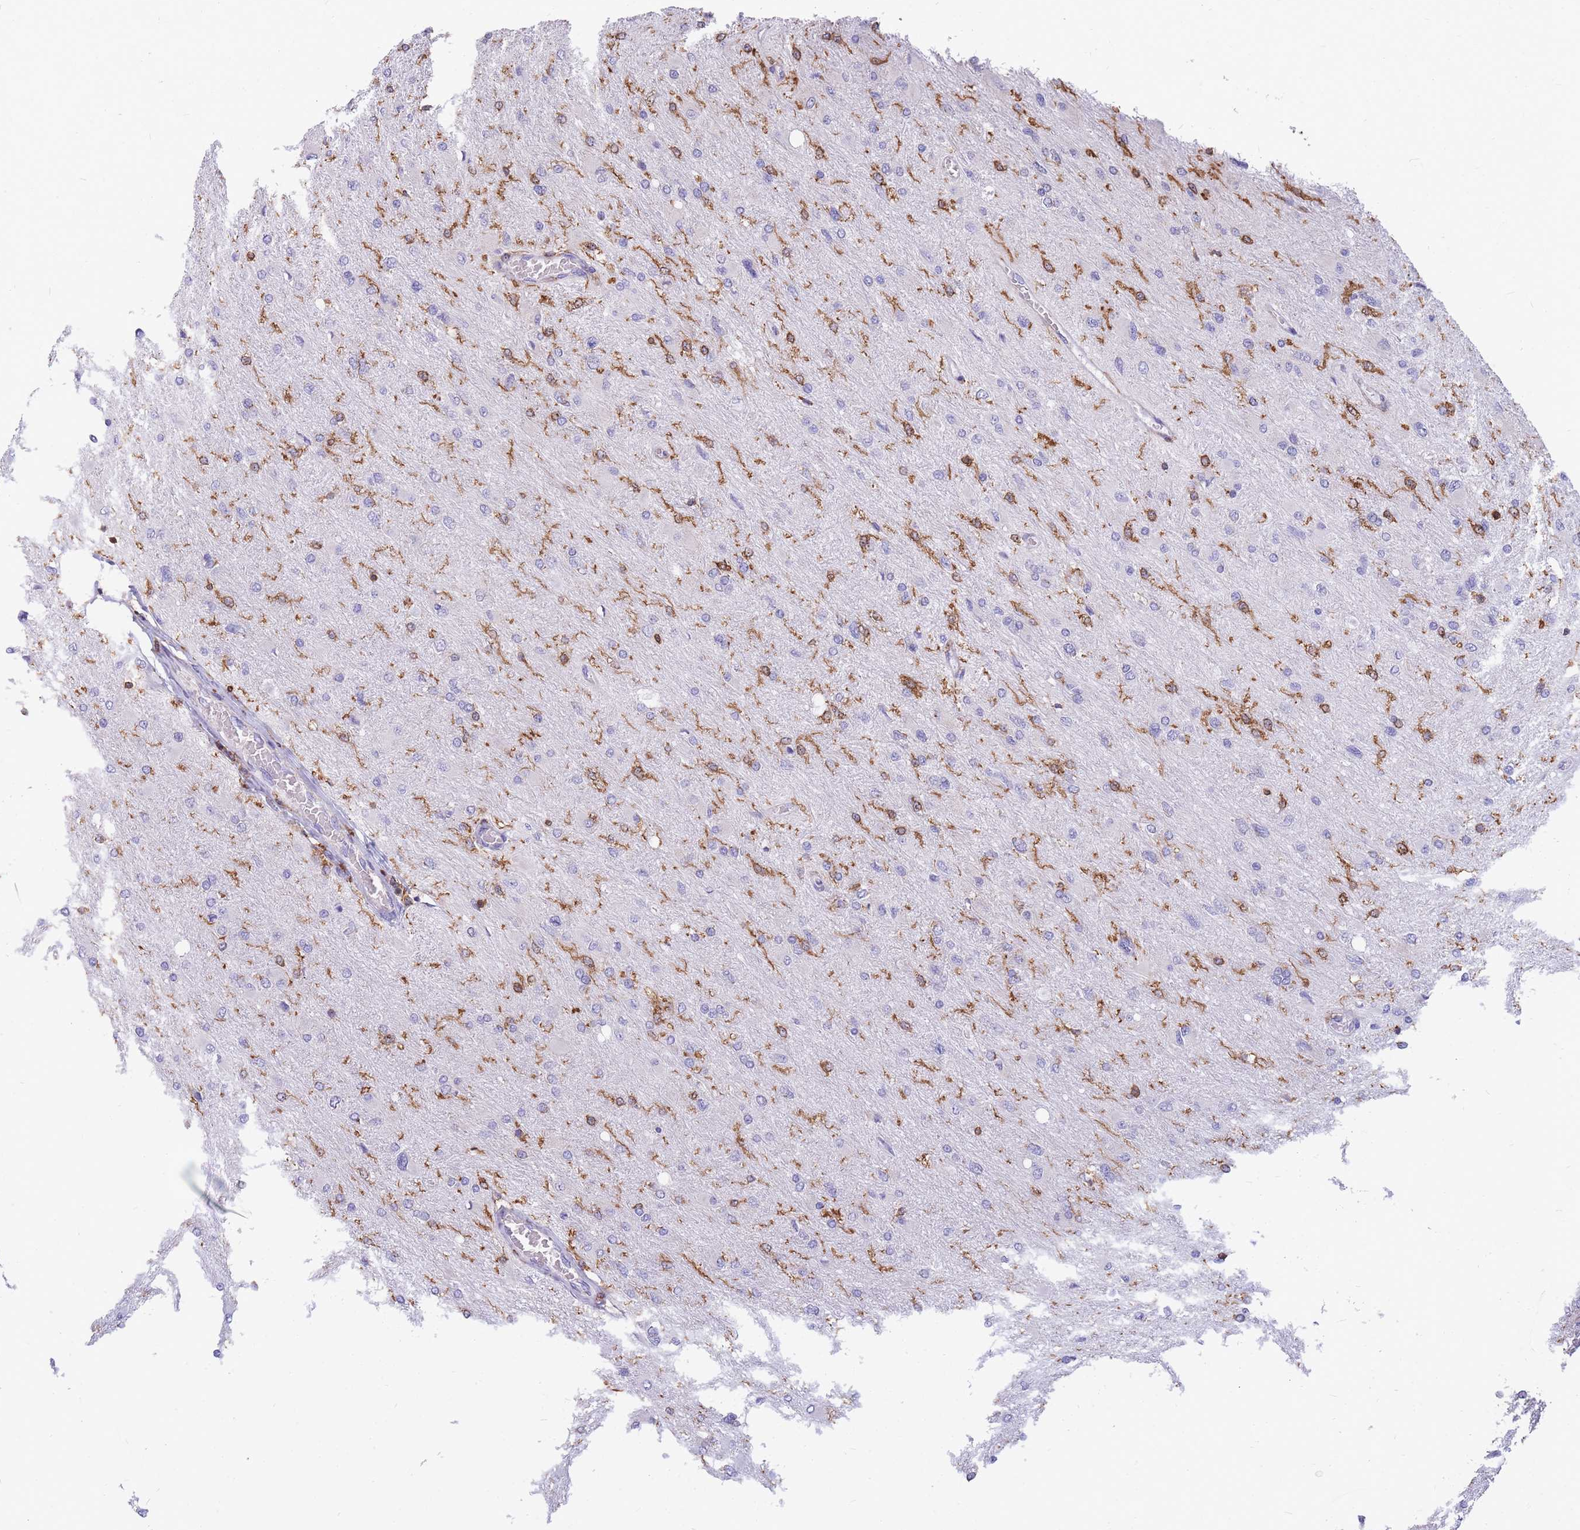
{"staining": {"intensity": "negative", "quantity": "none", "location": "none"}, "tissue": "glioma", "cell_type": "Tumor cells", "image_type": "cancer", "snomed": [{"axis": "morphology", "description": "Glioma, malignant, High grade"}, {"axis": "topography", "description": "Cerebral cortex"}], "caption": "DAB (3,3'-diaminobenzidine) immunohistochemical staining of malignant glioma (high-grade) reveals no significant positivity in tumor cells.", "gene": "MRPL54", "patient": {"sex": "female", "age": 36}}